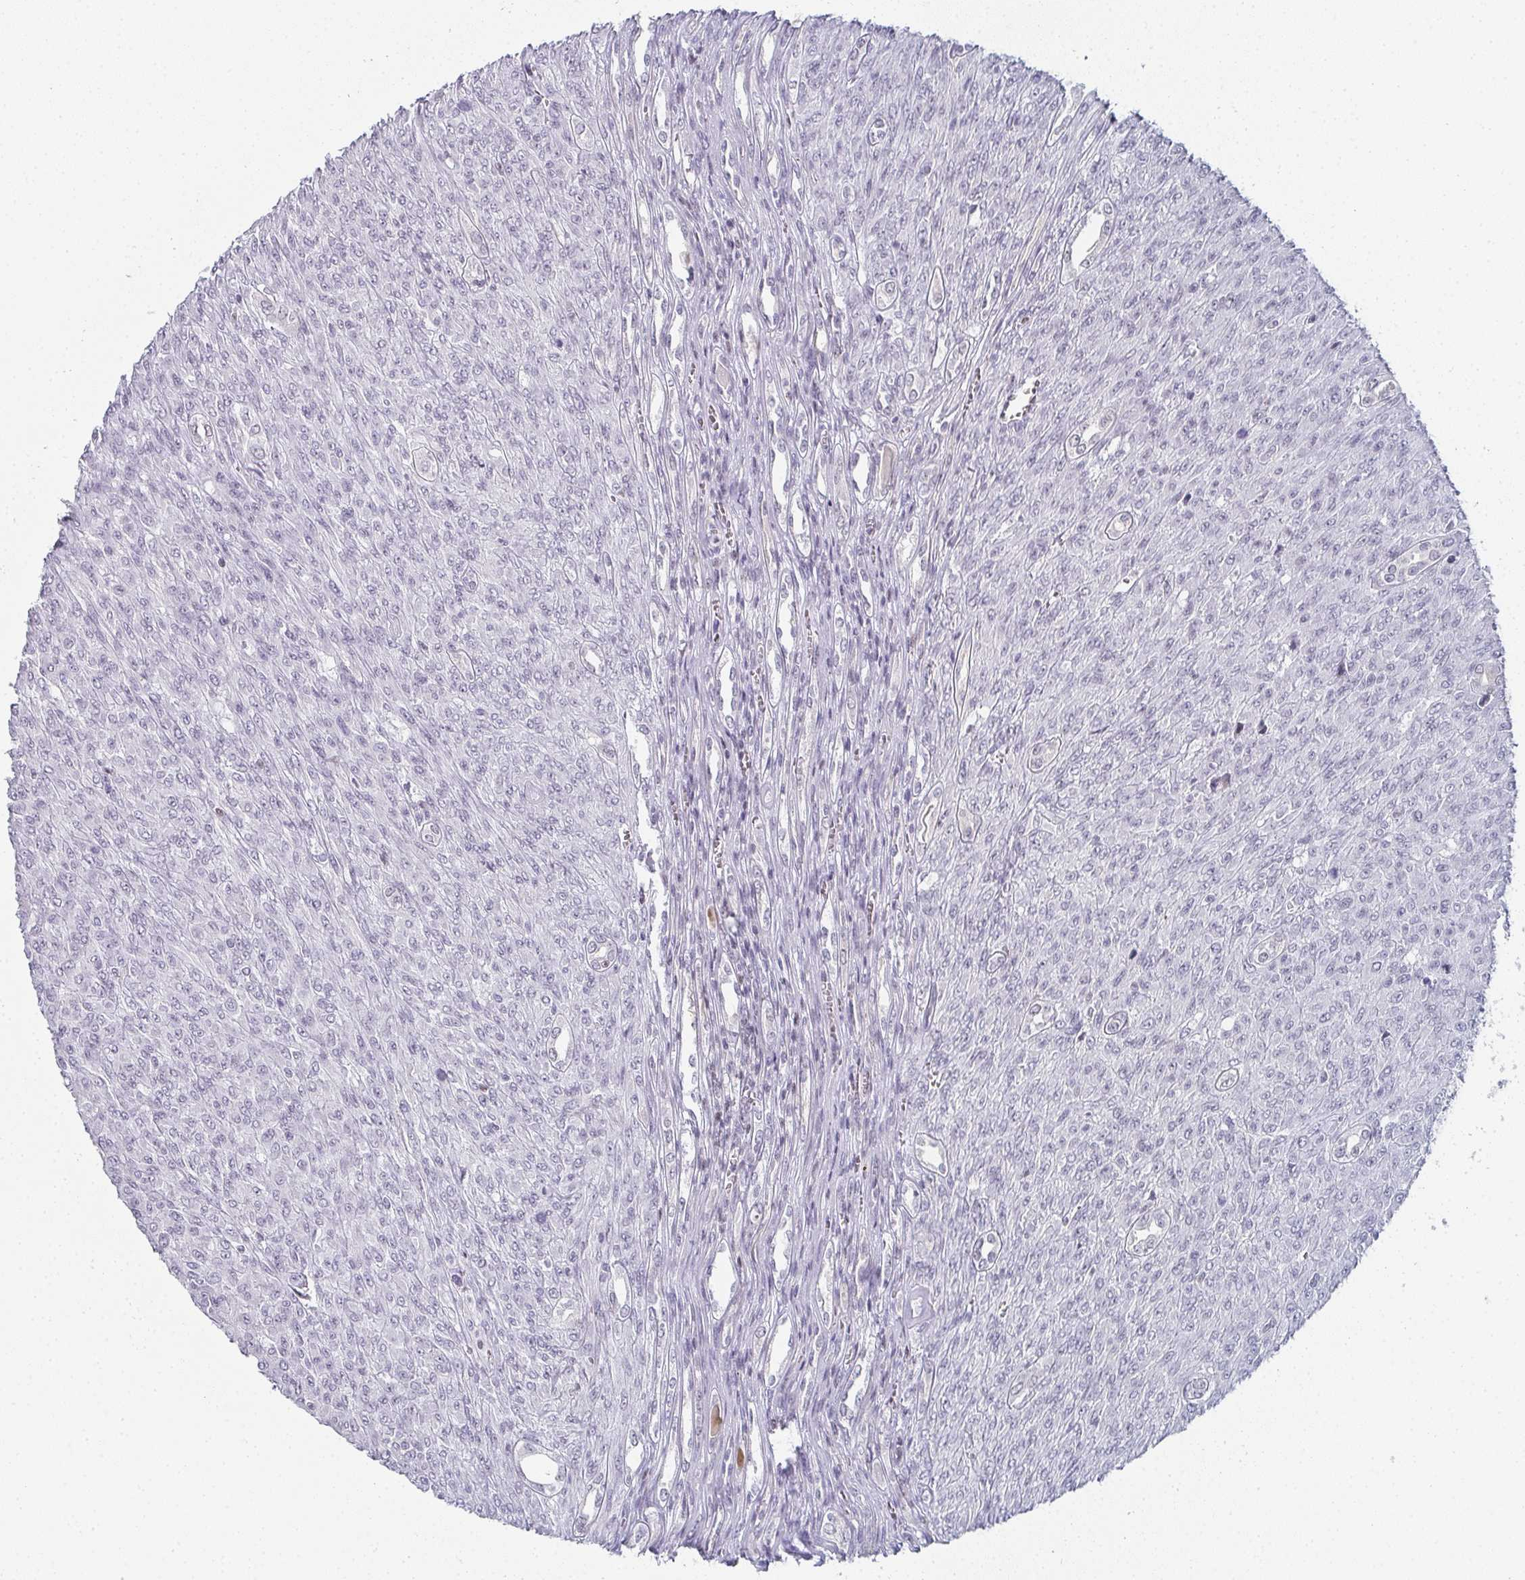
{"staining": {"intensity": "negative", "quantity": "none", "location": "none"}, "tissue": "renal cancer", "cell_type": "Tumor cells", "image_type": "cancer", "snomed": [{"axis": "morphology", "description": "Adenocarcinoma, NOS"}, {"axis": "topography", "description": "Kidney"}], "caption": "DAB immunohistochemical staining of human adenocarcinoma (renal) reveals no significant expression in tumor cells.", "gene": "PYCR3", "patient": {"sex": "male", "age": 58}}